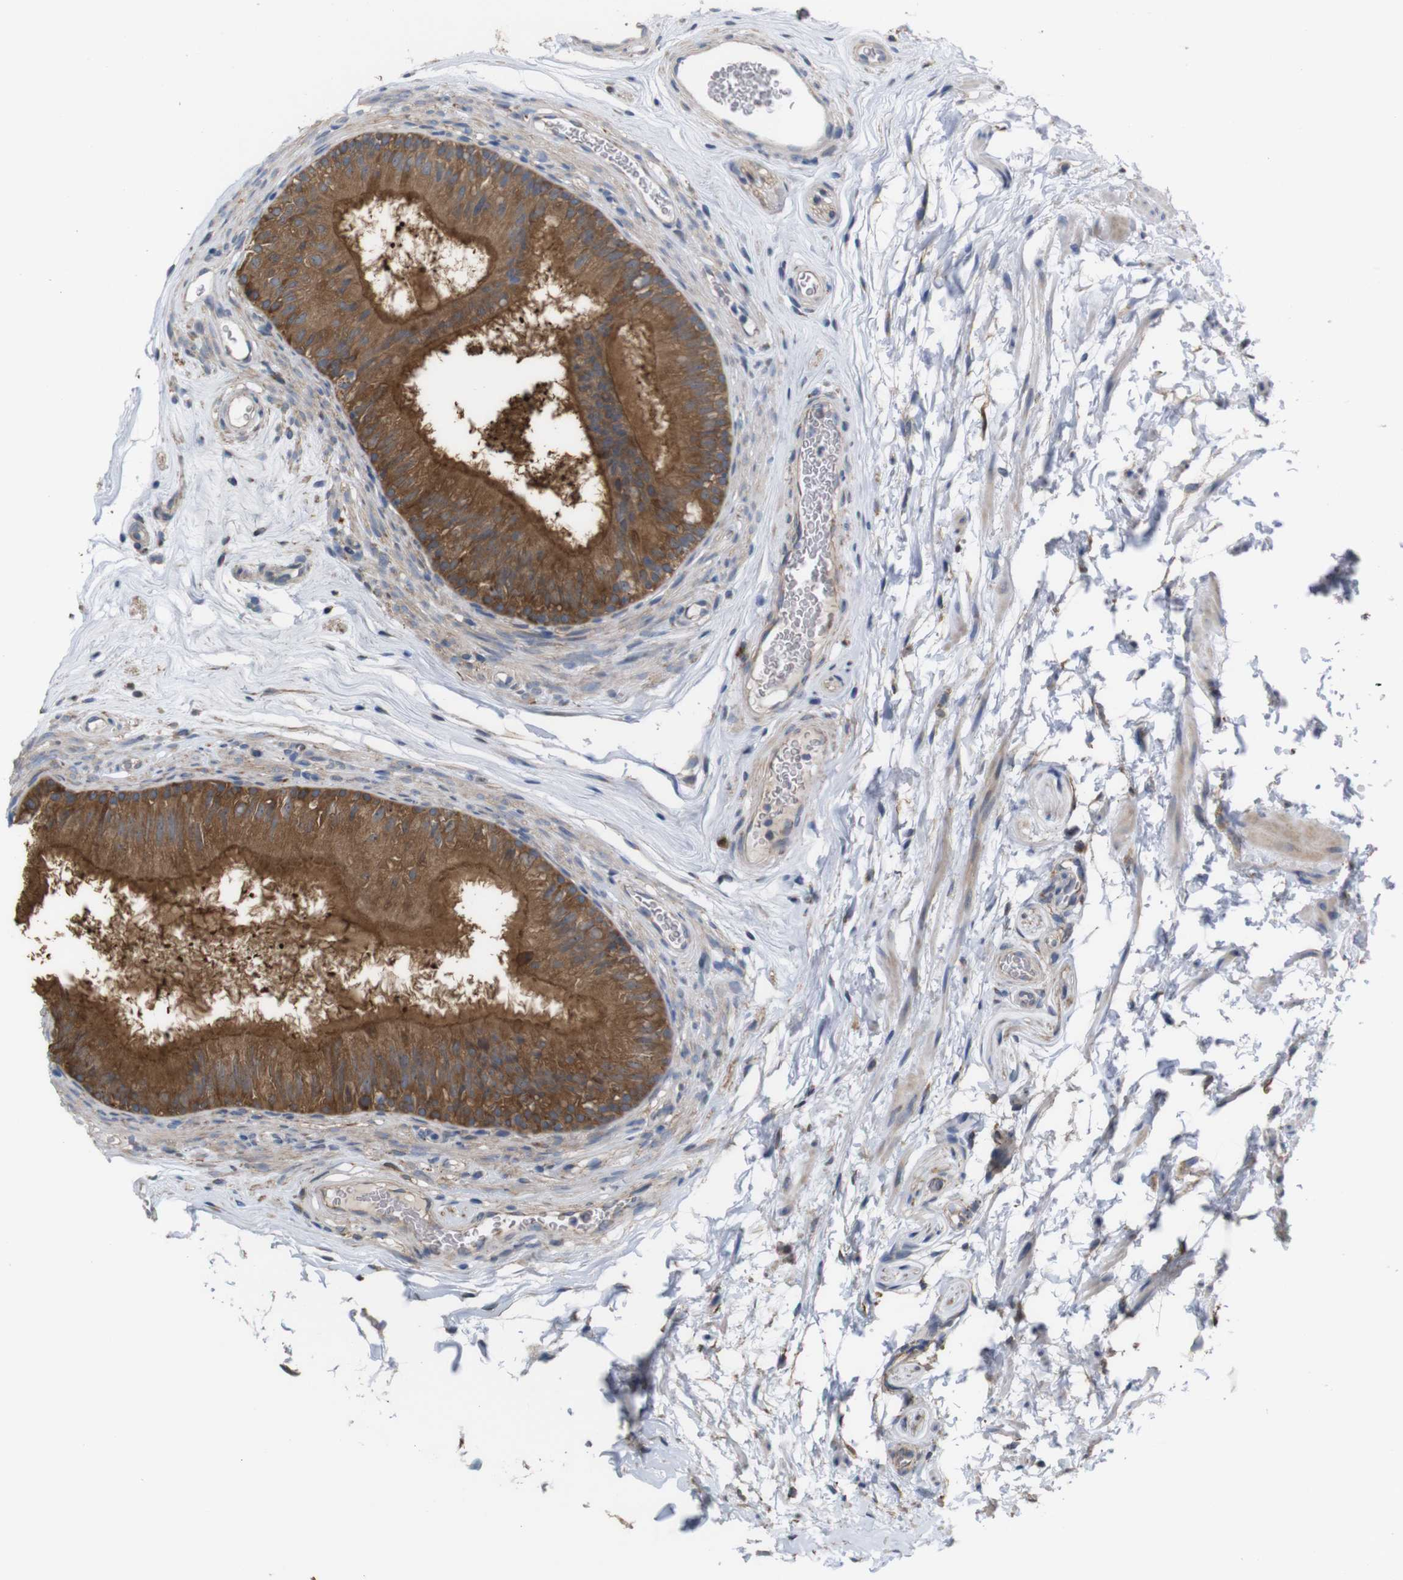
{"staining": {"intensity": "moderate", "quantity": ">75%", "location": "cytoplasmic/membranous"}, "tissue": "epididymis", "cell_type": "Glandular cells", "image_type": "normal", "snomed": [{"axis": "morphology", "description": "Normal tissue, NOS"}, {"axis": "topography", "description": "Epididymis"}], "caption": "DAB immunohistochemical staining of unremarkable human epididymis displays moderate cytoplasmic/membranous protein positivity in approximately >75% of glandular cells.", "gene": "PTPRR", "patient": {"sex": "male", "age": 36}}